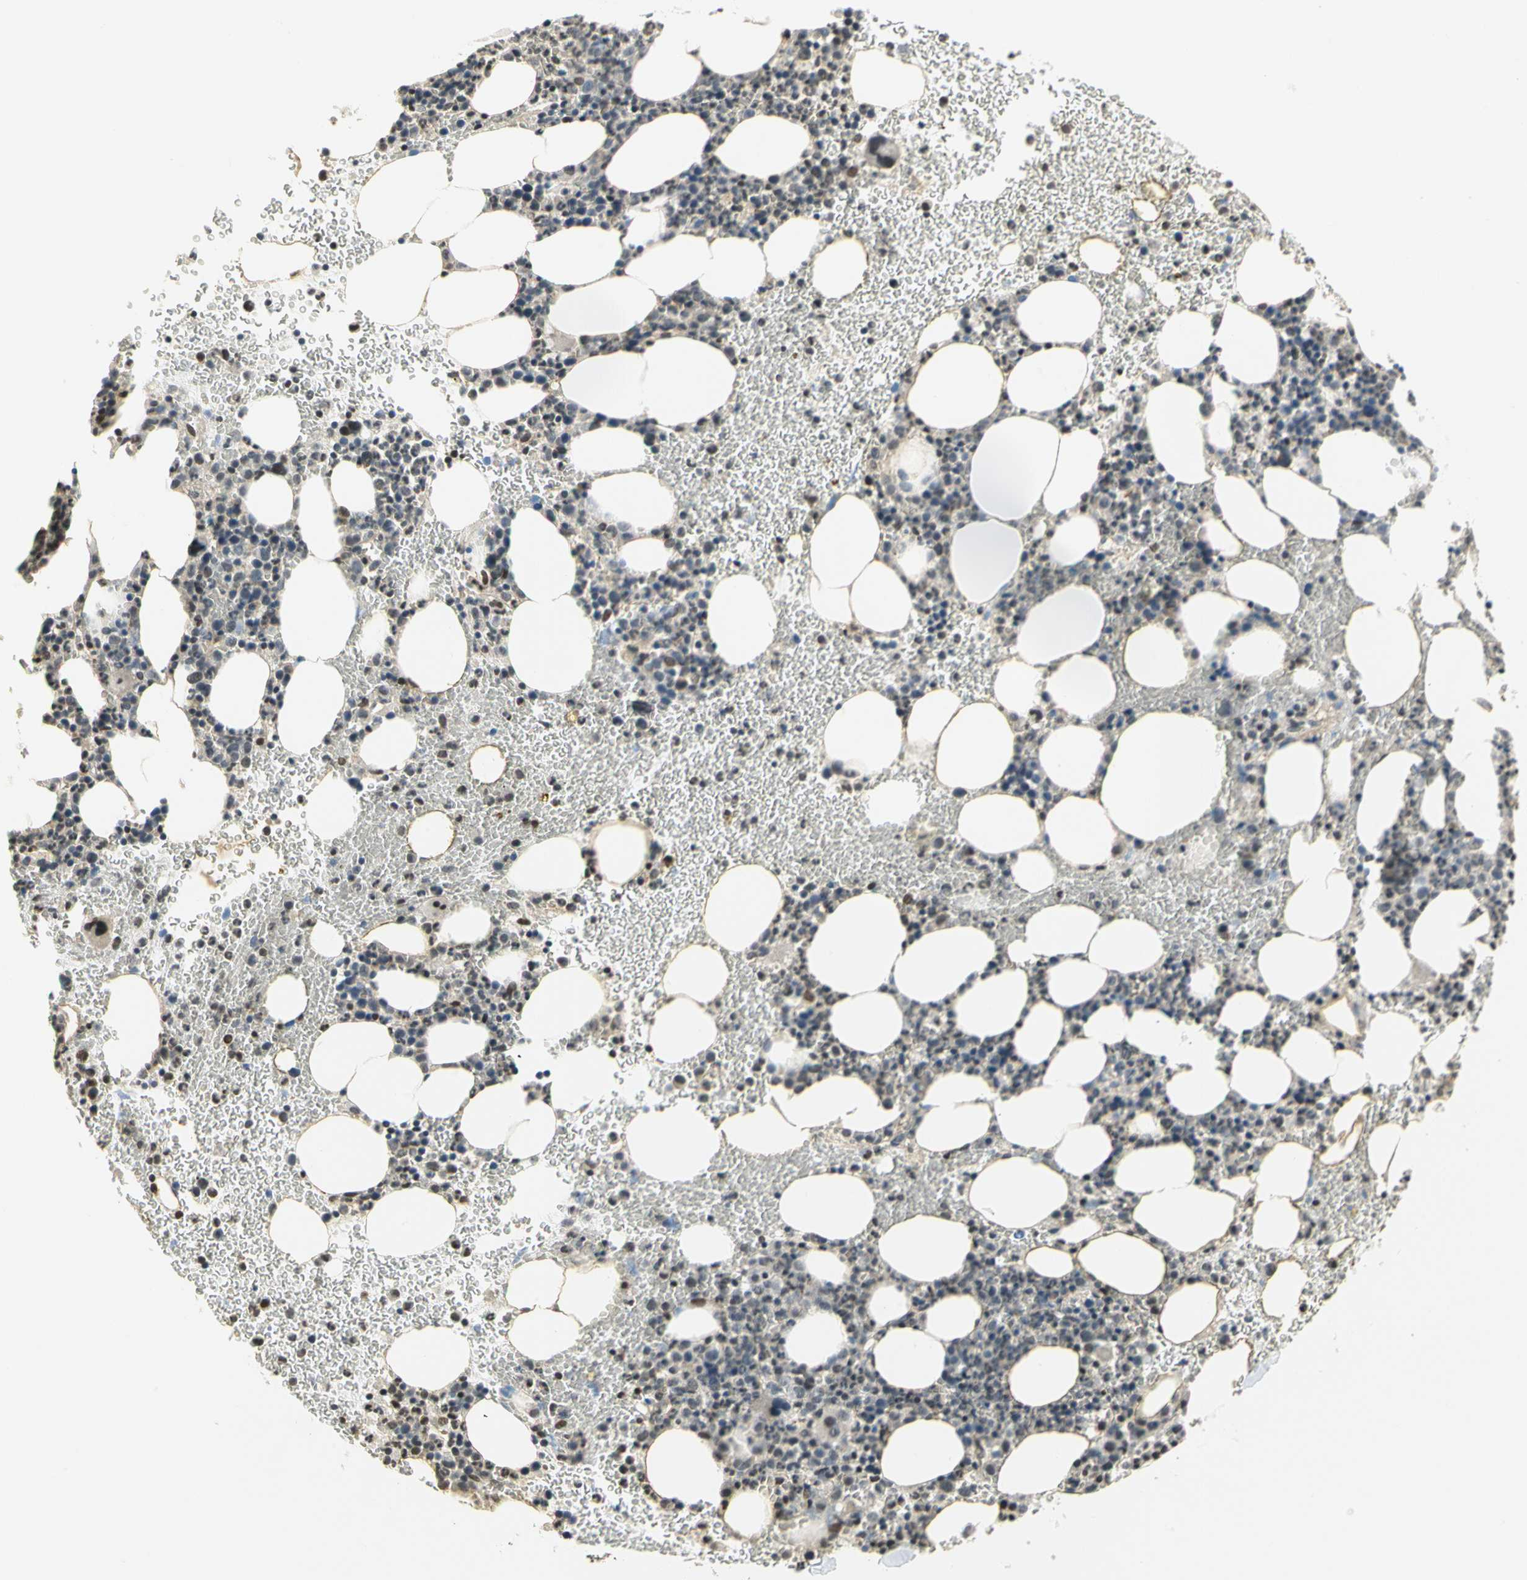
{"staining": {"intensity": "weak", "quantity": "<25%", "location": "nuclear"}, "tissue": "bone marrow", "cell_type": "Hematopoietic cells", "image_type": "normal", "snomed": [{"axis": "morphology", "description": "Normal tissue, NOS"}, {"axis": "morphology", "description": "Inflammation, NOS"}, {"axis": "topography", "description": "Bone marrow"}], "caption": "Bone marrow was stained to show a protein in brown. There is no significant positivity in hematopoietic cells. (DAB IHC with hematoxylin counter stain).", "gene": "IMPG2", "patient": {"sex": "female", "age": 54}}